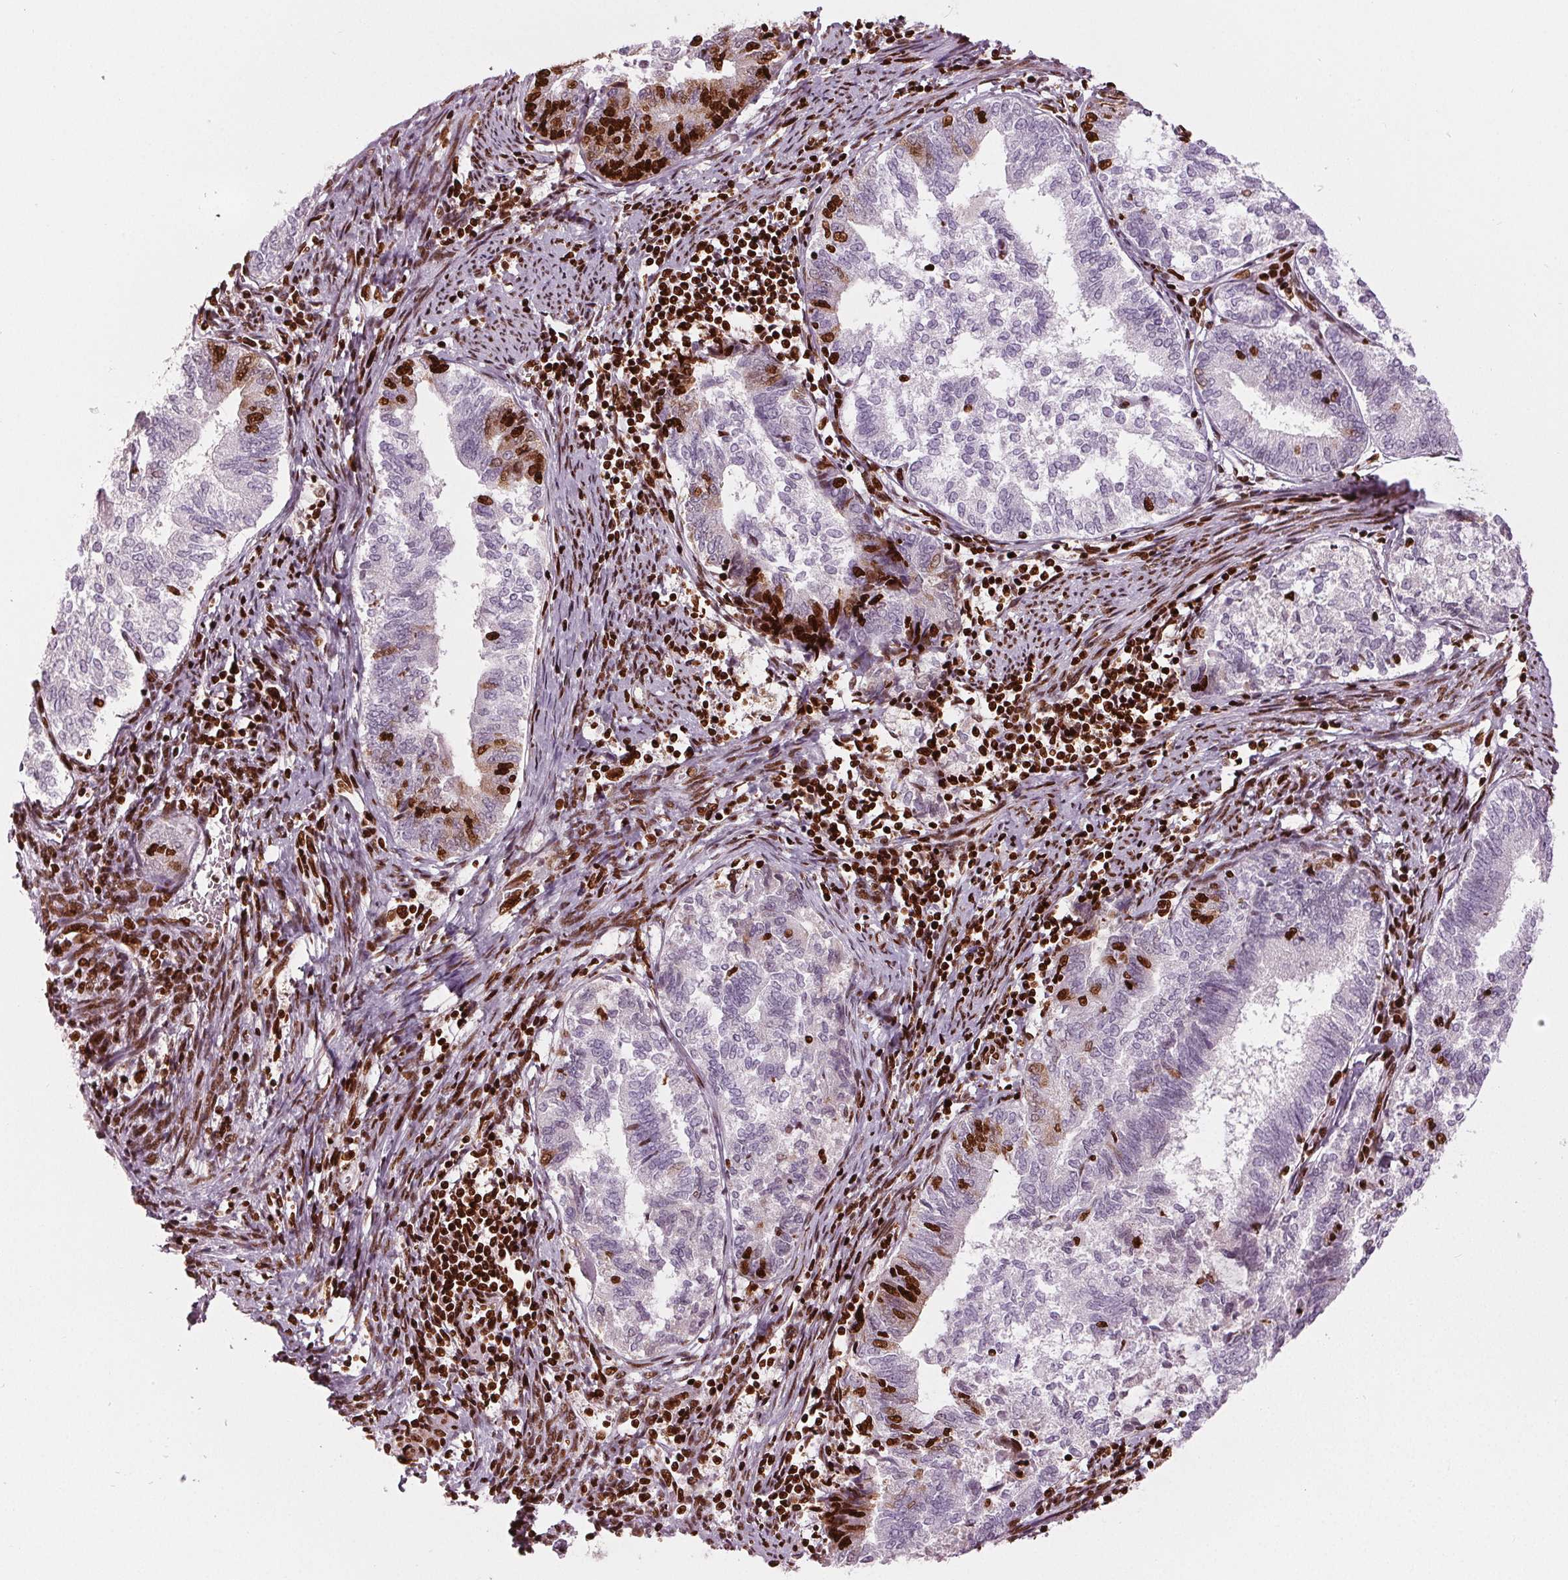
{"staining": {"intensity": "strong", "quantity": "<25%", "location": "nuclear"}, "tissue": "endometrial cancer", "cell_type": "Tumor cells", "image_type": "cancer", "snomed": [{"axis": "morphology", "description": "Adenocarcinoma, NOS"}, {"axis": "topography", "description": "Endometrium"}], "caption": "The immunohistochemical stain shows strong nuclear positivity in tumor cells of adenocarcinoma (endometrial) tissue.", "gene": "BRD4", "patient": {"sex": "female", "age": 65}}